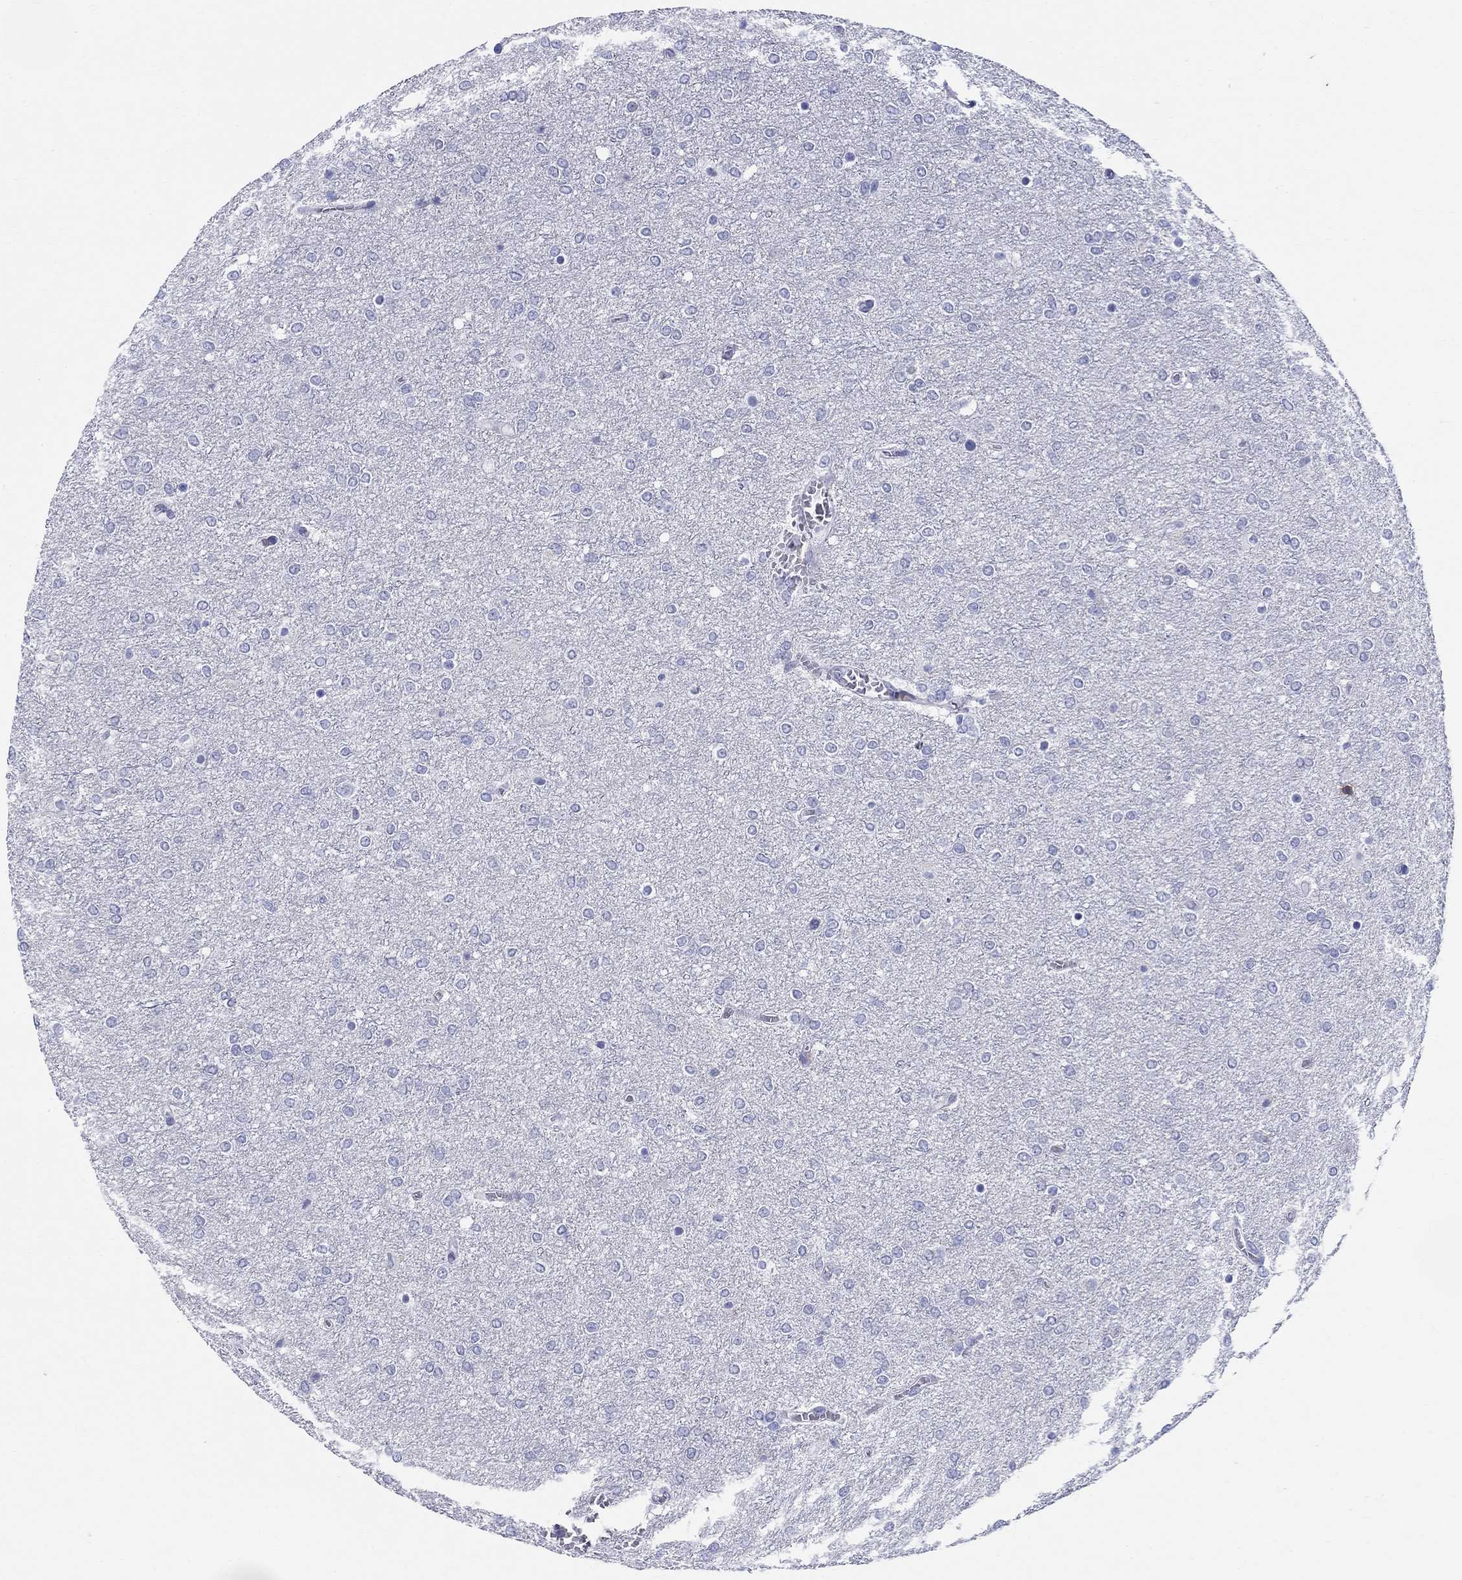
{"staining": {"intensity": "negative", "quantity": "none", "location": "none"}, "tissue": "glioma", "cell_type": "Tumor cells", "image_type": "cancer", "snomed": [{"axis": "morphology", "description": "Glioma, malignant, High grade"}, {"axis": "topography", "description": "Brain"}], "caption": "Human malignant high-grade glioma stained for a protein using immunohistochemistry (IHC) shows no staining in tumor cells.", "gene": "LAMP5", "patient": {"sex": "female", "age": 61}}